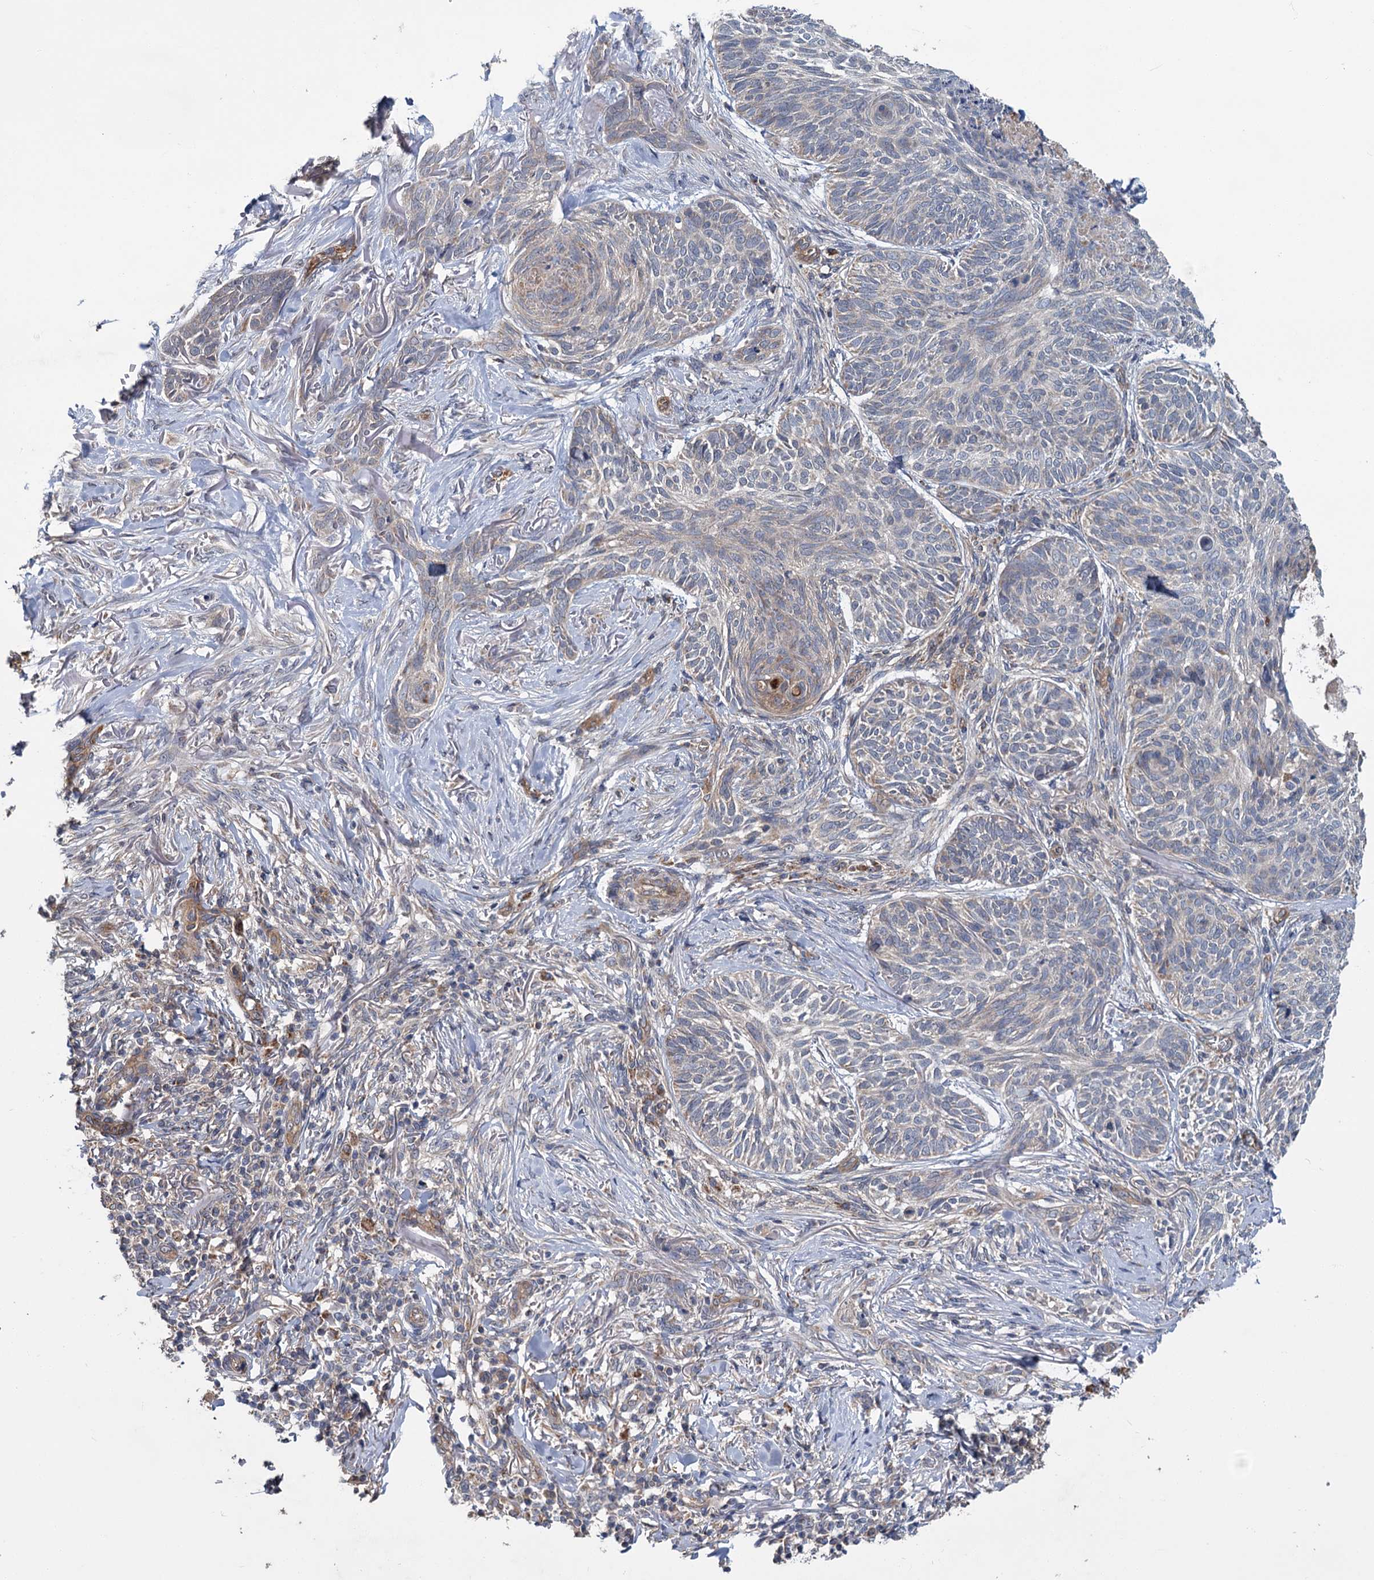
{"staining": {"intensity": "negative", "quantity": "none", "location": "none"}, "tissue": "skin cancer", "cell_type": "Tumor cells", "image_type": "cancer", "snomed": [{"axis": "morphology", "description": "Normal tissue, NOS"}, {"axis": "morphology", "description": "Basal cell carcinoma"}, {"axis": "topography", "description": "Skin"}], "caption": "IHC histopathology image of neoplastic tissue: skin cancer stained with DAB demonstrates no significant protein positivity in tumor cells.", "gene": "DYNC2H1", "patient": {"sex": "male", "age": 66}}